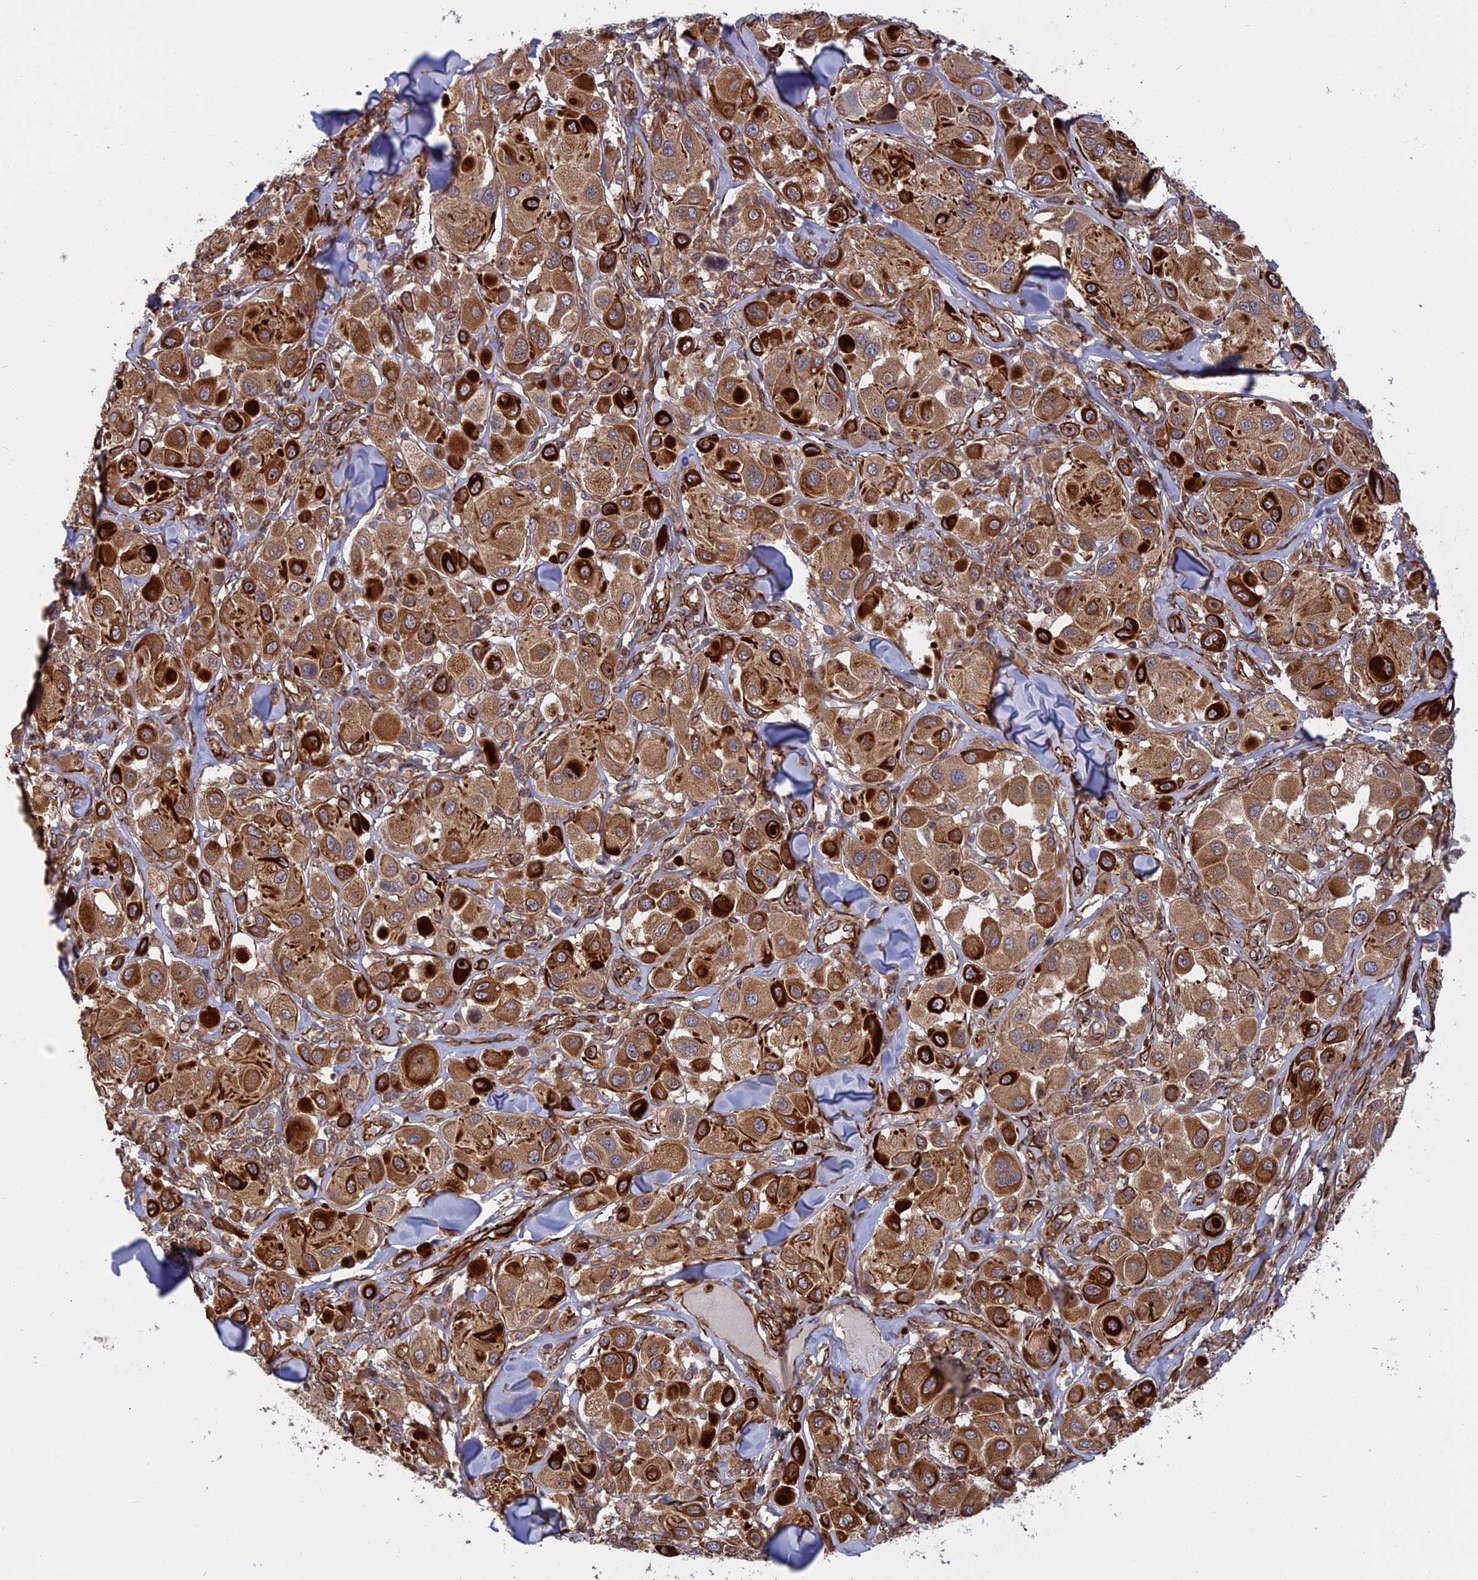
{"staining": {"intensity": "strong", "quantity": ">75%", "location": "cytoplasmic/membranous"}, "tissue": "melanoma", "cell_type": "Tumor cells", "image_type": "cancer", "snomed": [{"axis": "morphology", "description": "Malignant melanoma, Metastatic site"}, {"axis": "topography", "description": "Skin"}], "caption": "High-magnification brightfield microscopy of melanoma stained with DAB (brown) and counterstained with hematoxylin (blue). tumor cells exhibit strong cytoplasmic/membranous expression is appreciated in about>75% of cells.", "gene": "PHLDB3", "patient": {"sex": "male", "age": 41}}